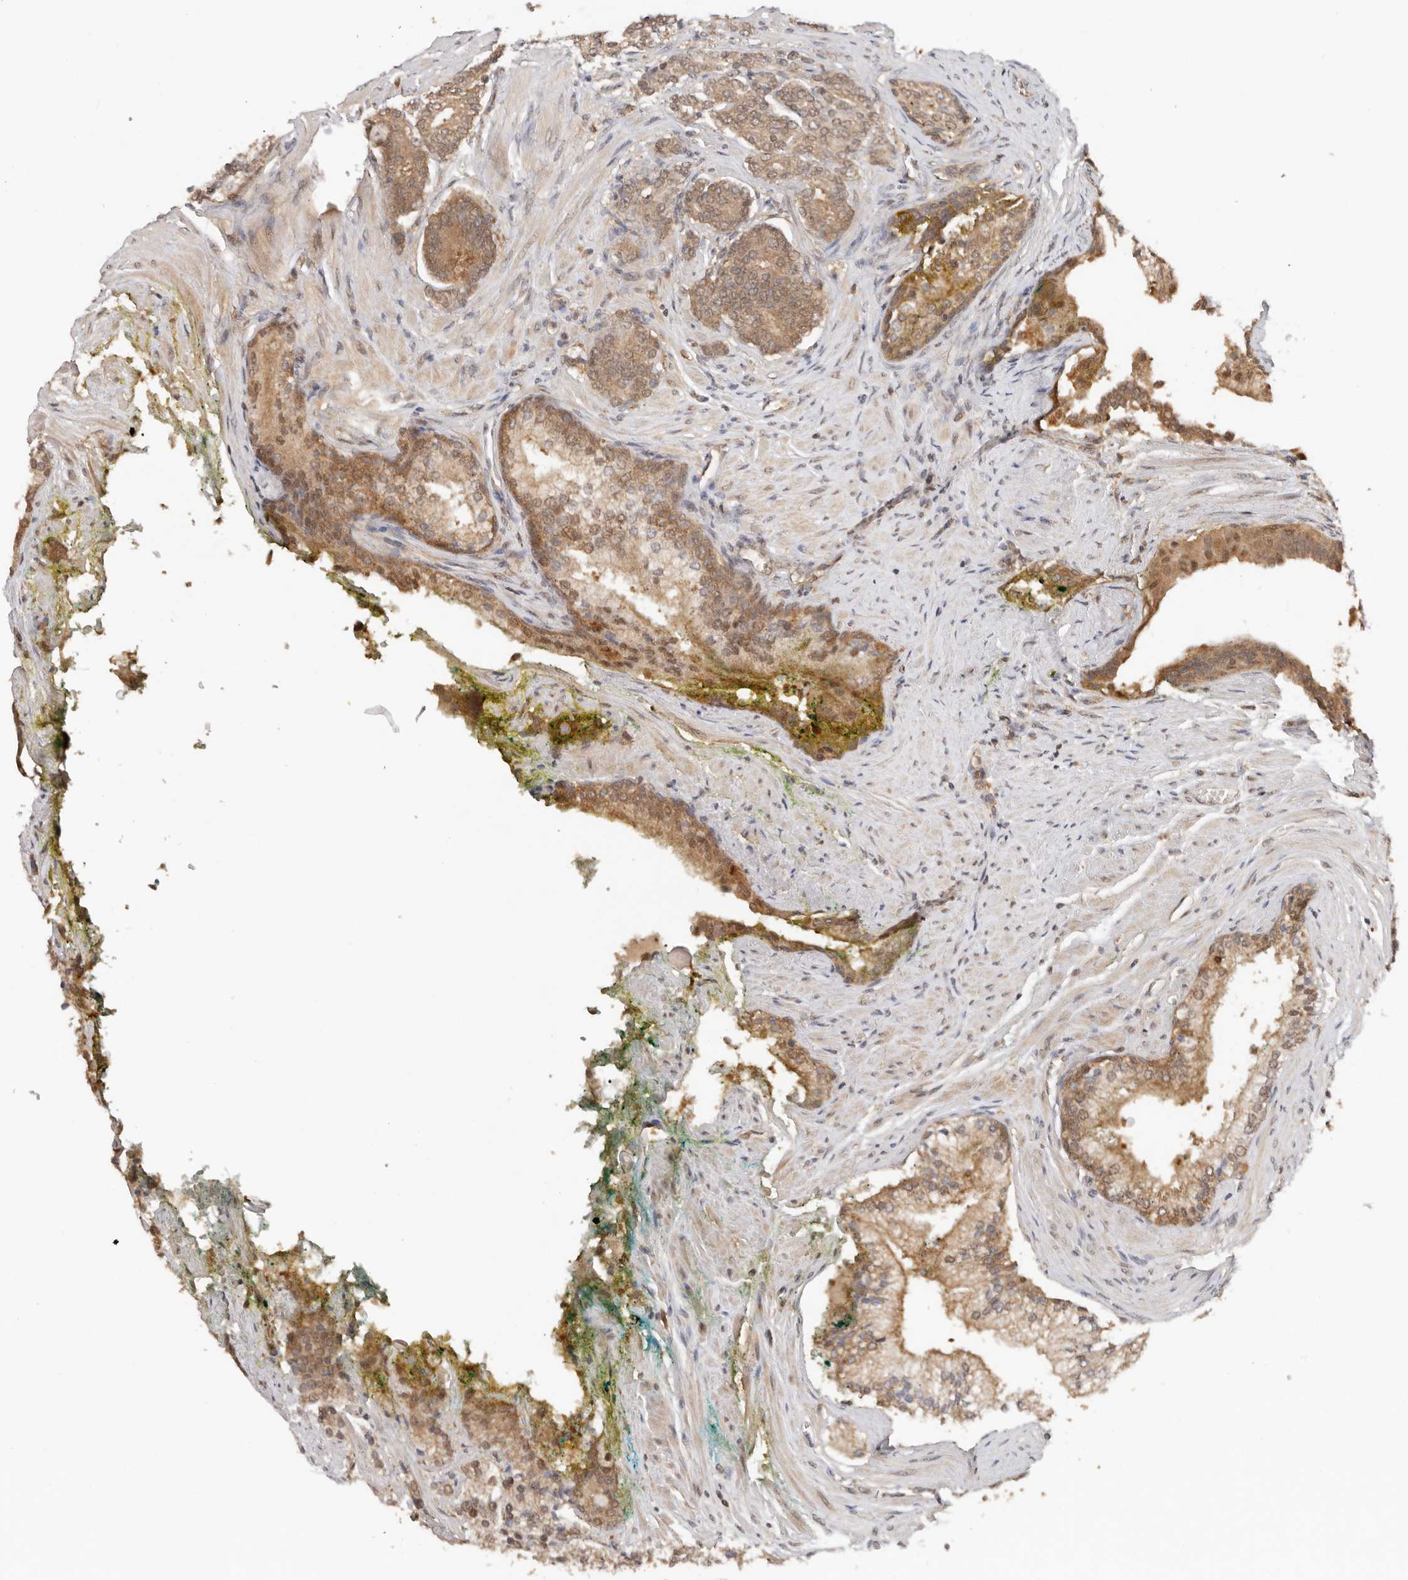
{"staining": {"intensity": "moderate", "quantity": ">75%", "location": "cytoplasmic/membranous,nuclear"}, "tissue": "prostate cancer", "cell_type": "Tumor cells", "image_type": "cancer", "snomed": [{"axis": "morphology", "description": "Adenocarcinoma, High grade"}, {"axis": "topography", "description": "Prostate"}], "caption": "Tumor cells demonstrate medium levels of moderate cytoplasmic/membranous and nuclear expression in about >75% of cells in human adenocarcinoma (high-grade) (prostate).", "gene": "PSMA5", "patient": {"sex": "male", "age": 71}}